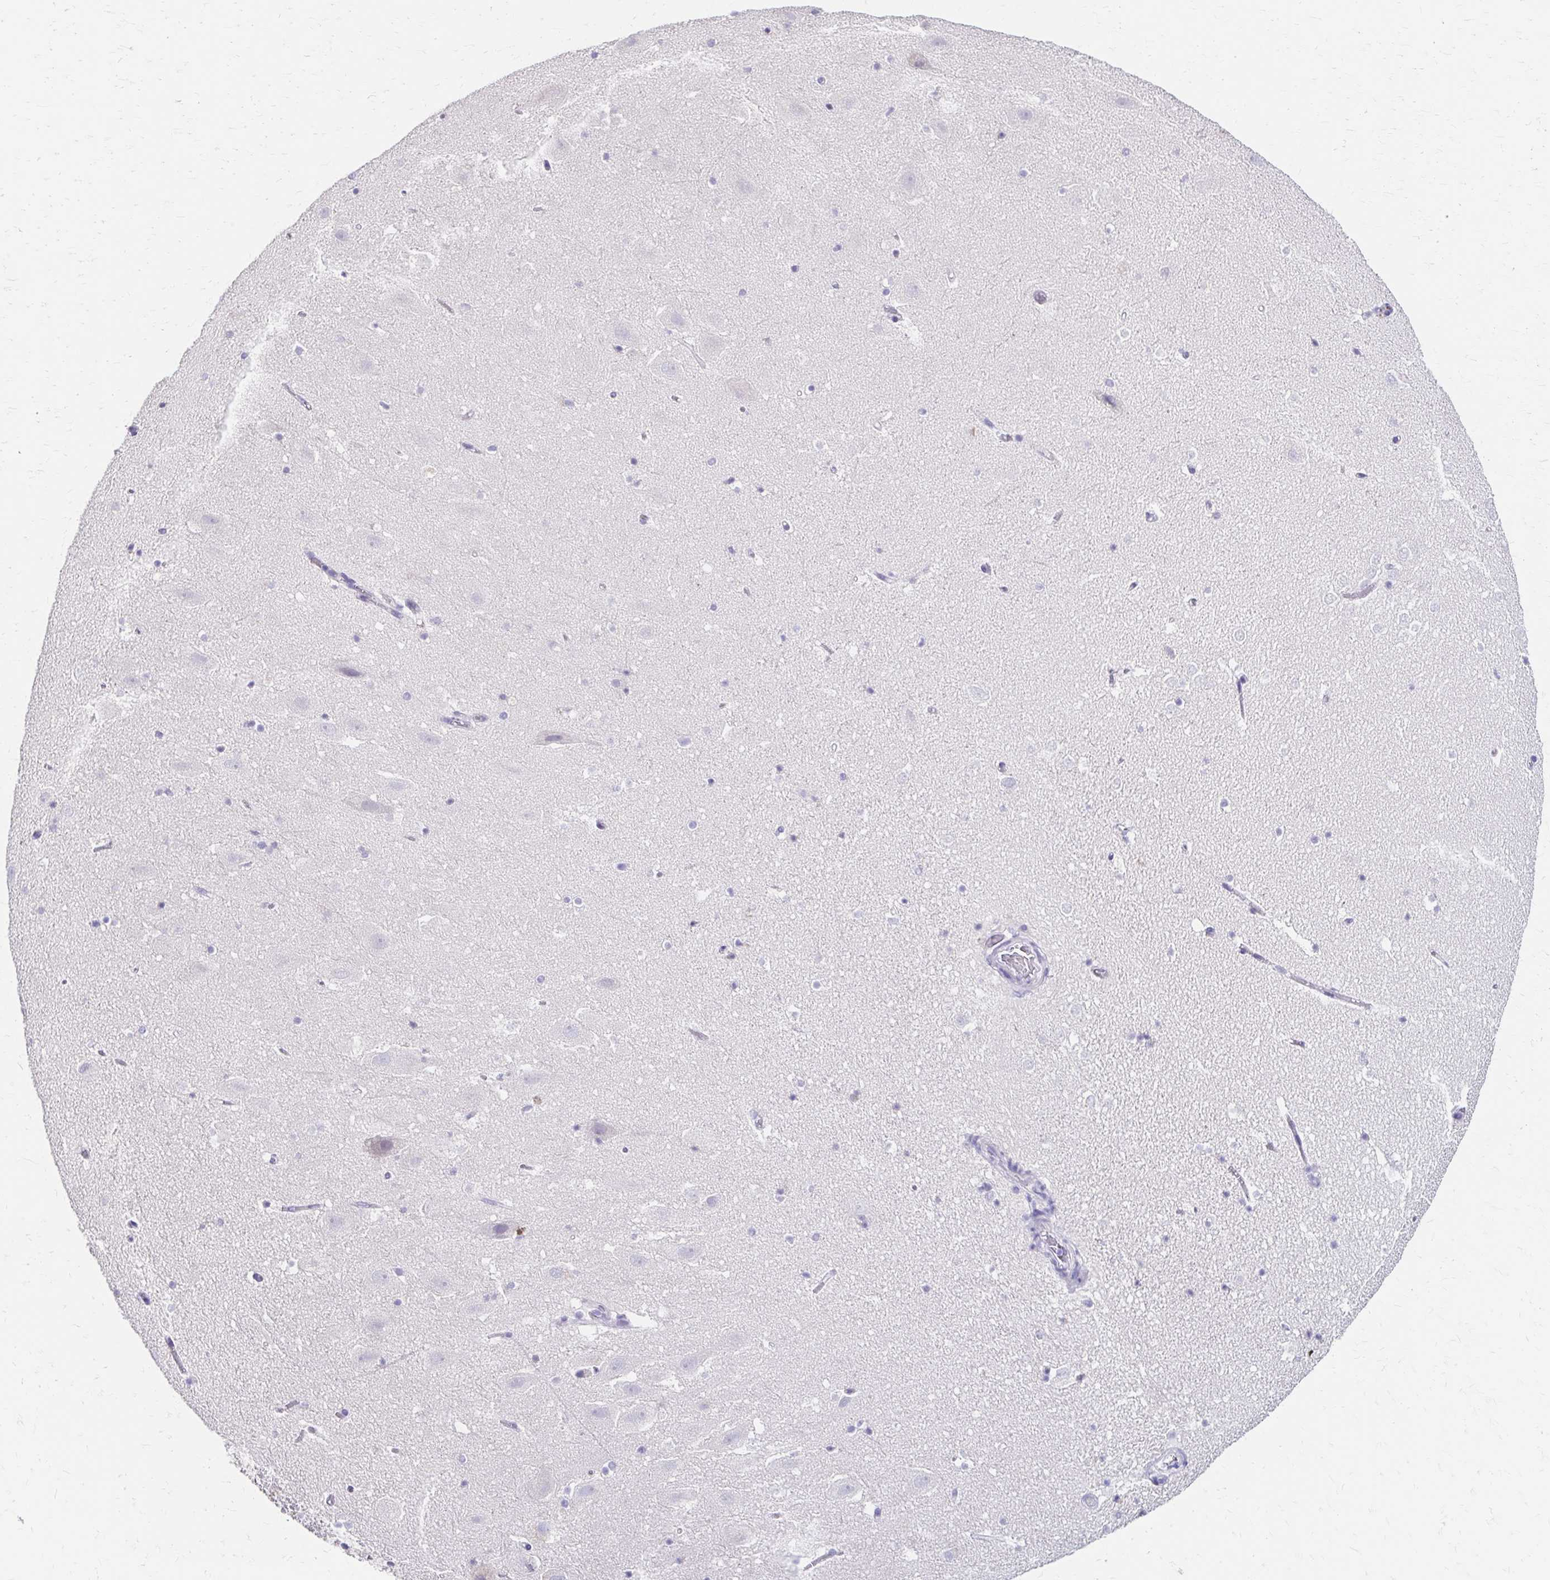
{"staining": {"intensity": "negative", "quantity": "none", "location": "none"}, "tissue": "hippocampus", "cell_type": "Glial cells", "image_type": "normal", "snomed": [{"axis": "morphology", "description": "Normal tissue, NOS"}, {"axis": "topography", "description": "Hippocampus"}], "caption": "There is no significant expression in glial cells of hippocampus. Brightfield microscopy of immunohistochemistry stained with DAB (brown) and hematoxylin (blue), captured at high magnification.", "gene": "AZGP1", "patient": {"sex": "female", "age": 42}}